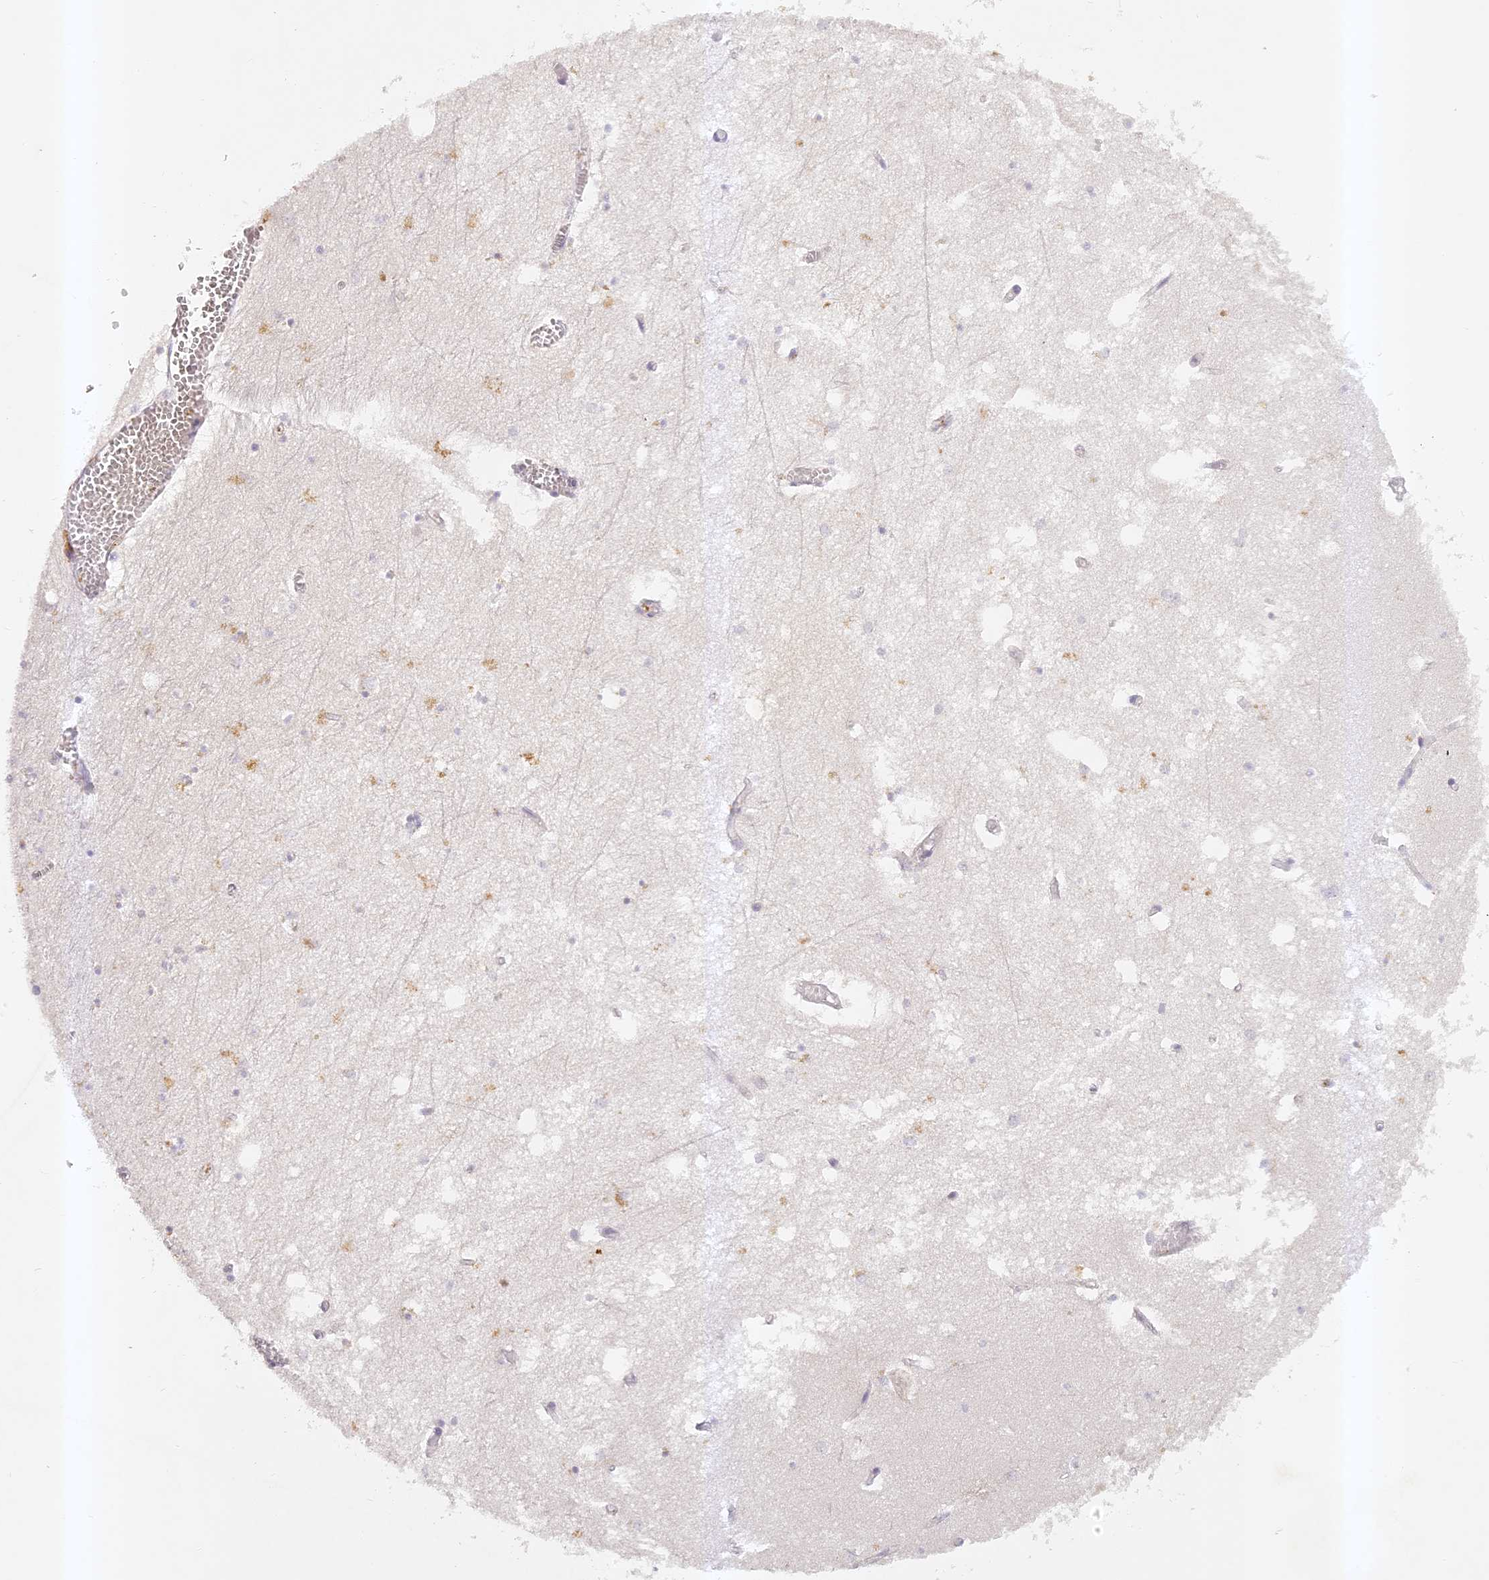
{"staining": {"intensity": "negative", "quantity": "none", "location": "none"}, "tissue": "hippocampus", "cell_type": "Glial cells", "image_type": "normal", "snomed": [{"axis": "morphology", "description": "Normal tissue, NOS"}, {"axis": "topography", "description": "Hippocampus"}], "caption": "DAB immunohistochemical staining of benign human hippocampus exhibits no significant staining in glial cells.", "gene": "ELL3", "patient": {"sex": "male", "age": 70}}